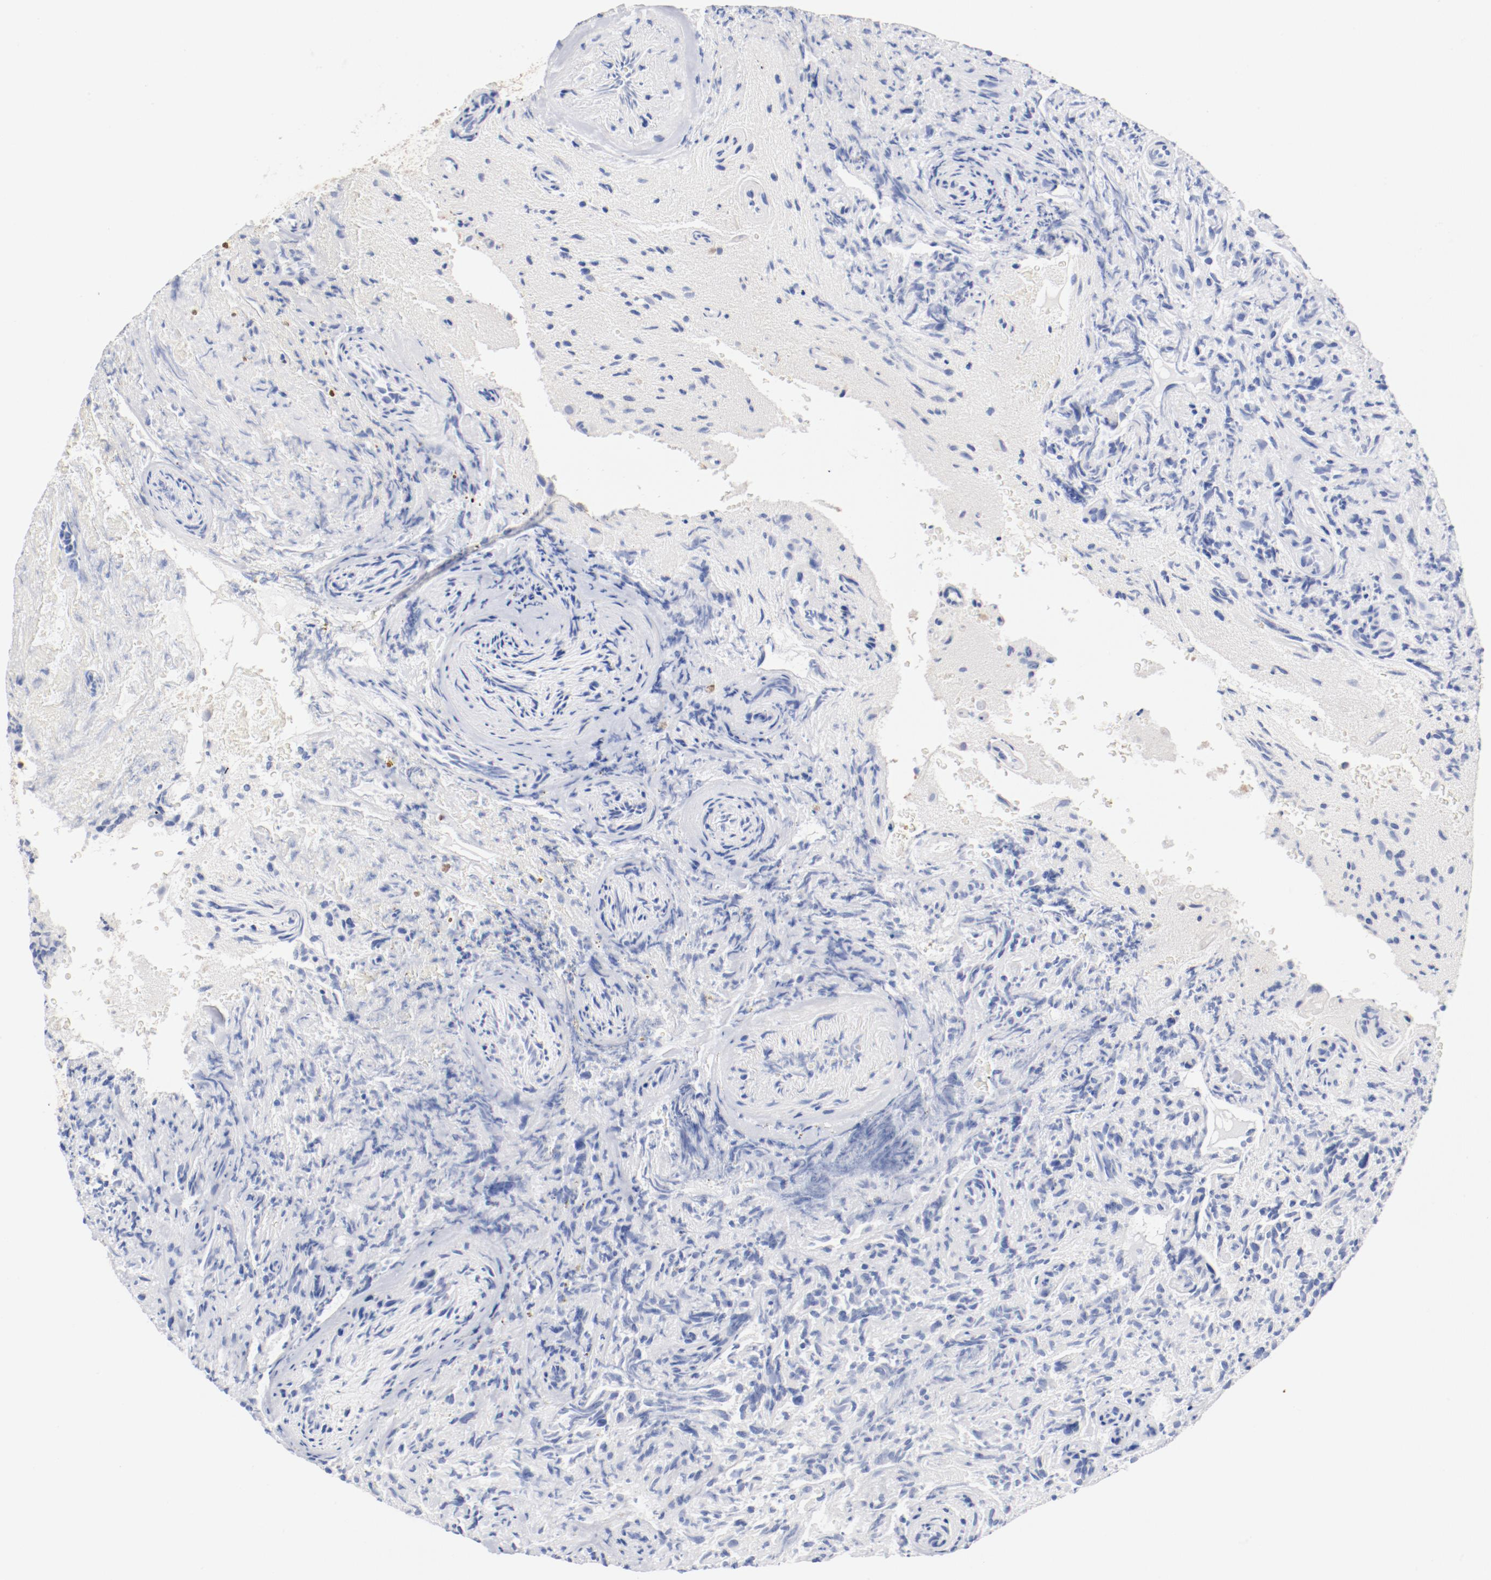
{"staining": {"intensity": "moderate", "quantity": "<25%", "location": "cytoplasmic/membranous"}, "tissue": "glioma", "cell_type": "Tumor cells", "image_type": "cancer", "snomed": [{"axis": "morphology", "description": "Normal tissue, NOS"}, {"axis": "morphology", "description": "Glioma, malignant, High grade"}, {"axis": "topography", "description": "Cerebral cortex"}], "caption": "An immunohistochemistry (IHC) micrograph of neoplastic tissue is shown. Protein staining in brown highlights moderate cytoplasmic/membranous positivity in malignant glioma (high-grade) within tumor cells. The staining was performed using DAB to visualize the protein expression in brown, while the nuclei were stained in blue with hematoxylin (Magnification: 20x).", "gene": "DYNC1H1", "patient": {"sex": "male", "age": 75}}